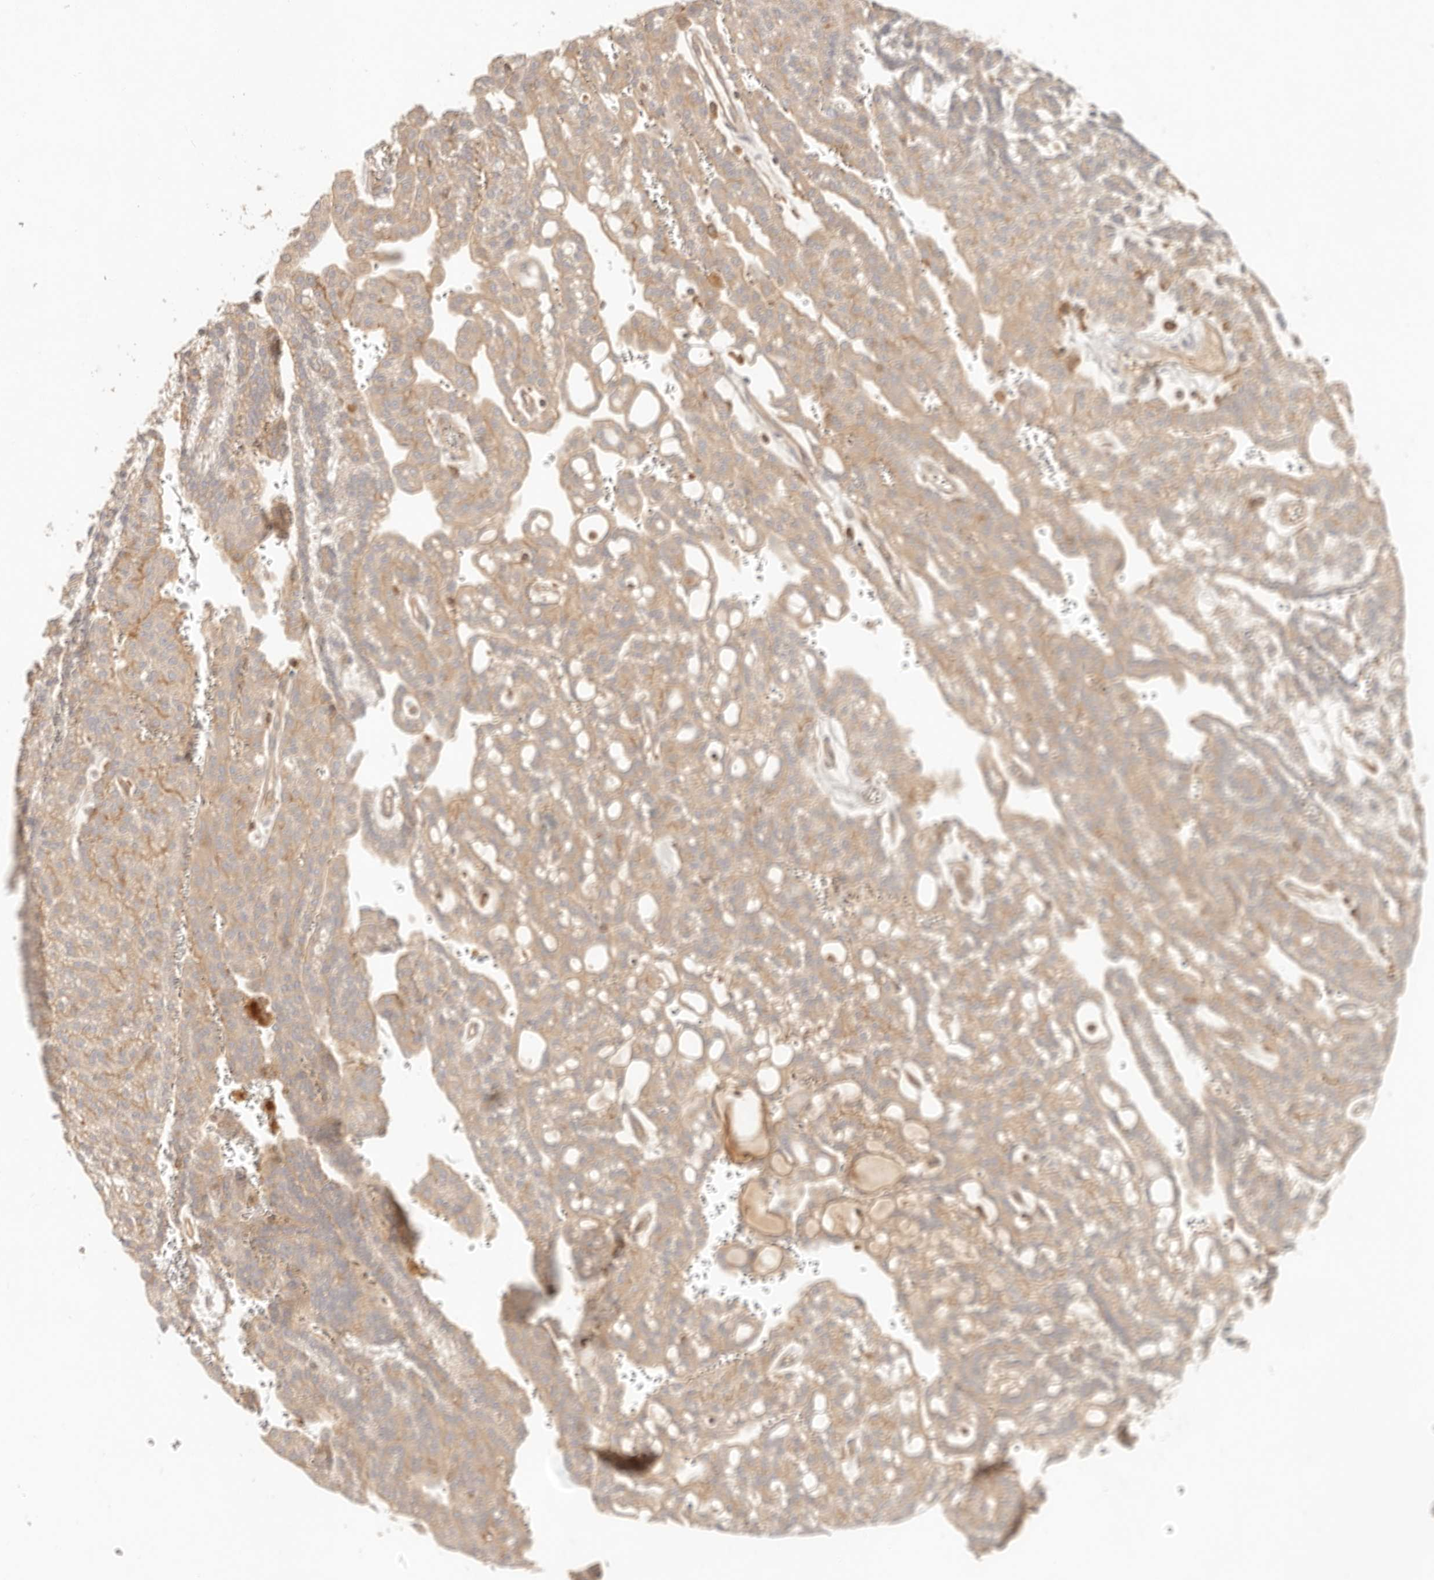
{"staining": {"intensity": "weak", "quantity": ">75%", "location": "cytoplasmic/membranous"}, "tissue": "renal cancer", "cell_type": "Tumor cells", "image_type": "cancer", "snomed": [{"axis": "morphology", "description": "Adenocarcinoma, NOS"}, {"axis": "topography", "description": "Kidney"}], "caption": "A micrograph of adenocarcinoma (renal) stained for a protein exhibits weak cytoplasmic/membranous brown staining in tumor cells. (DAB = brown stain, brightfield microscopy at high magnification).", "gene": "NECAP2", "patient": {"sex": "male", "age": 63}}